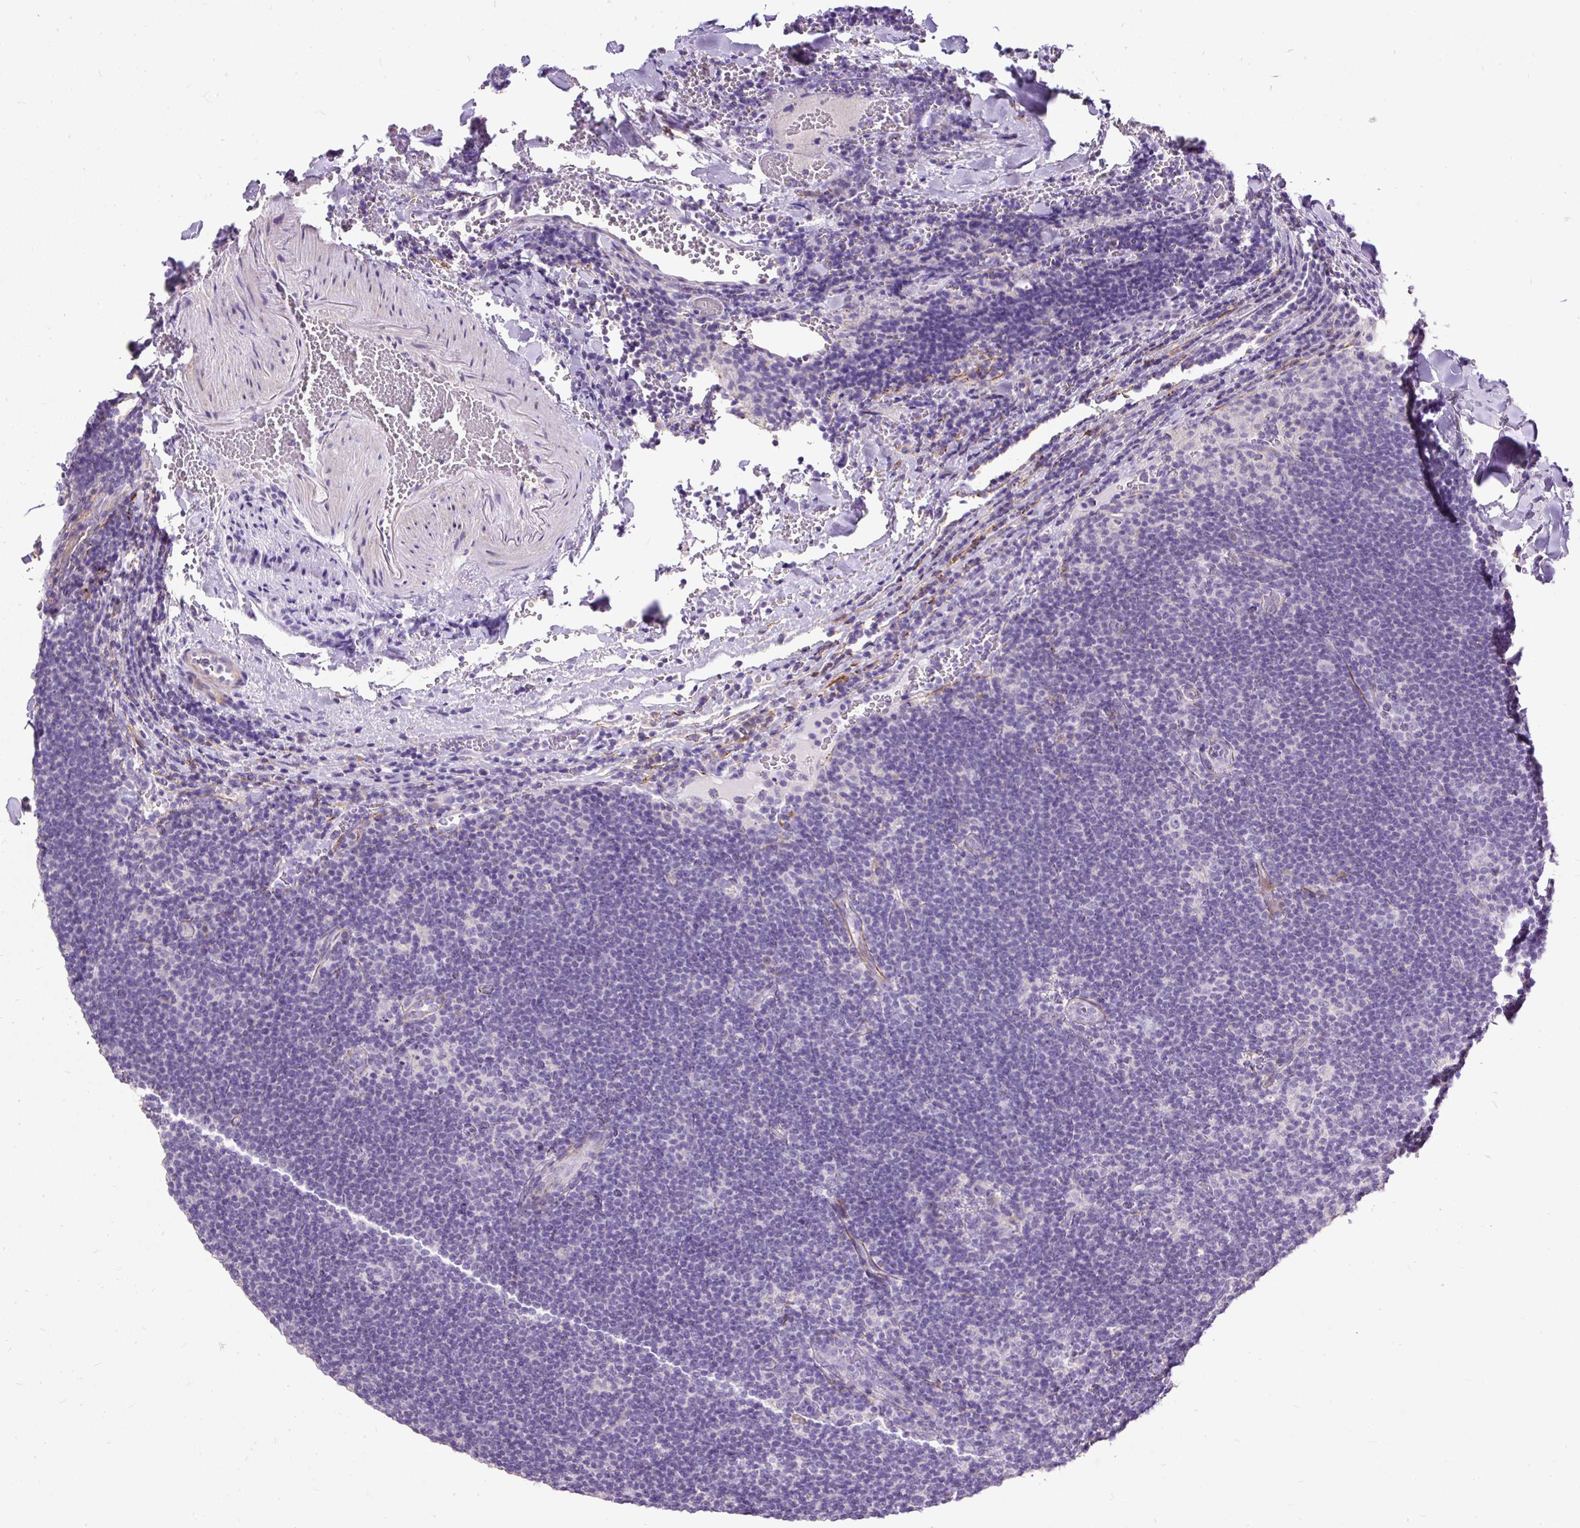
{"staining": {"intensity": "negative", "quantity": "none", "location": "none"}, "tissue": "lymphoma", "cell_type": "Tumor cells", "image_type": "cancer", "snomed": [{"axis": "morphology", "description": "Hodgkin's disease, NOS"}, {"axis": "topography", "description": "Lymph node"}], "caption": "Immunohistochemistry (IHC) histopathology image of neoplastic tissue: lymphoma stained with DAB reveals no significant protein staining in tumor cells.", "gene": "GBX1", "patient": {"sex": "female", "age": 57}}